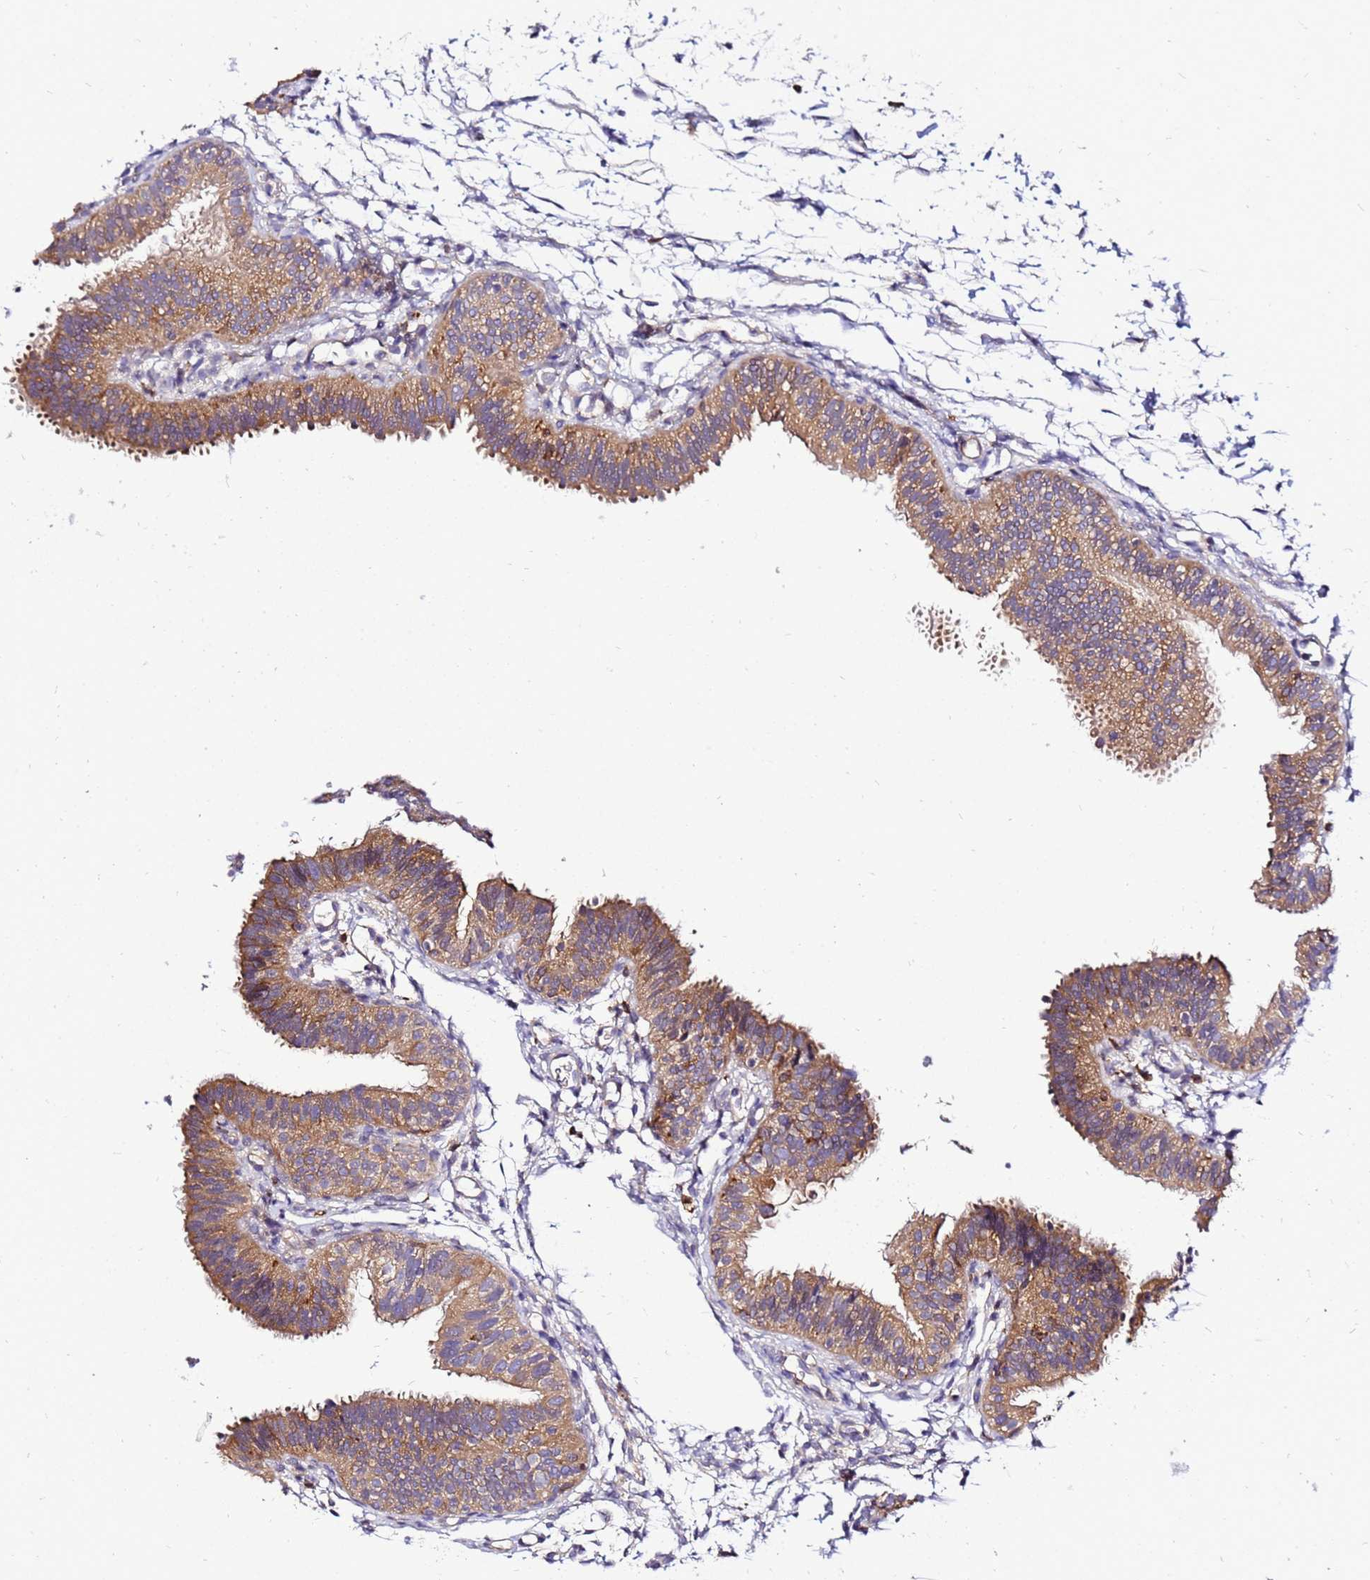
{"staining": {"intensity": "moderate", "quantity": ">75%", "location": "cytoplasmic/membranous"}, "tissue": "fallopian tube", "cell_type": "Glandular cells", "image_type": "normal", "snomed": [{"axis": "morphology", "description": "Normal tissue, NOS"}, {"axis": "topography", "description": "Fallopian tube"}], "caption": "Protein staining reveals moderate cytoplasmic/membranous staining in about >75% of glandular cells in benign fallopian tube. (Brightfield microscopy of DAB IHC at high magnification).", "gene": "ADPGK", "patient": {"sex": "female", "age": 35}}